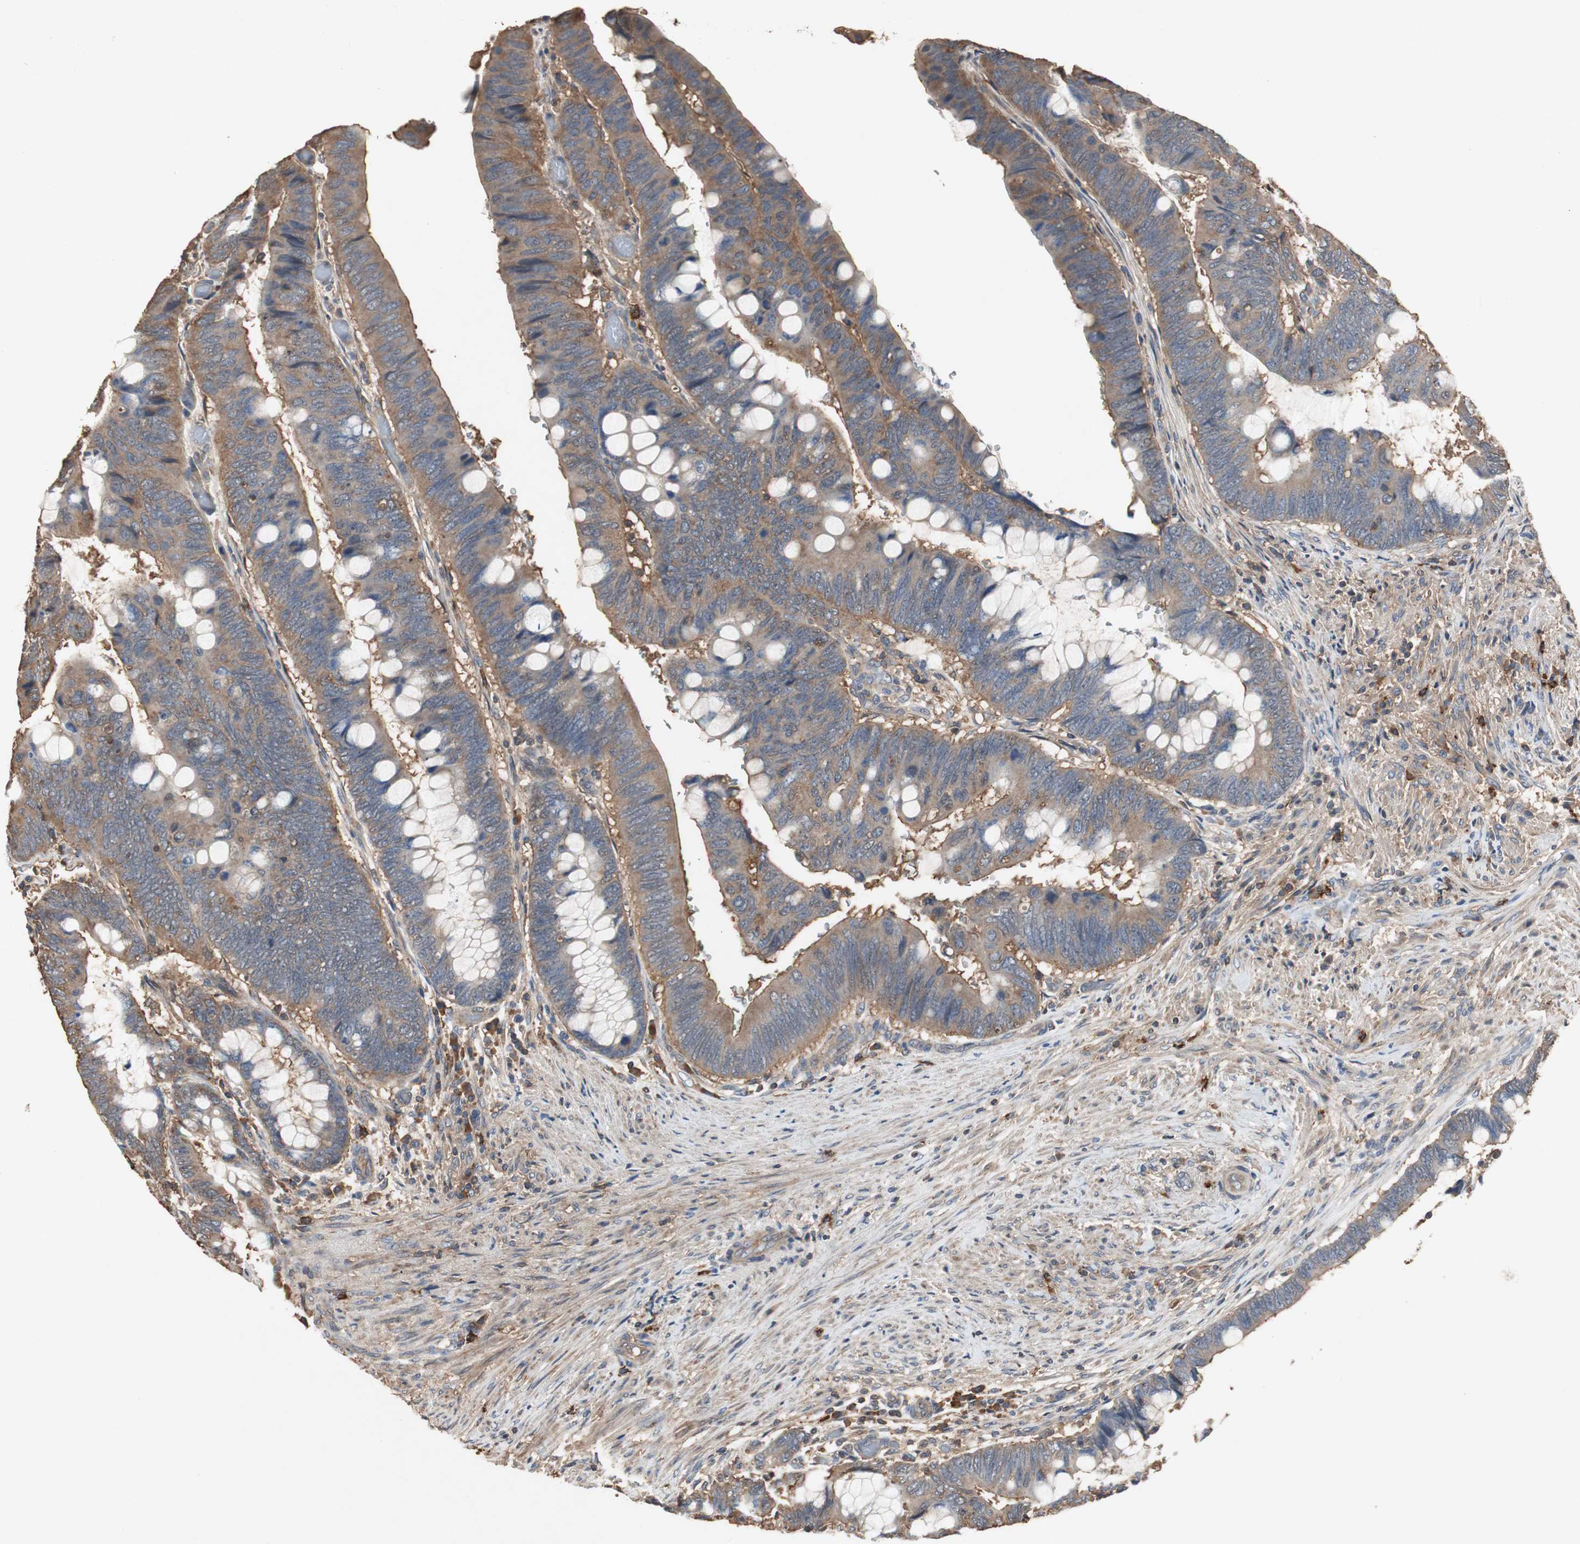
{"staining": {"intensity": "moderate", "quantity": ">75%", "location": "cytoplasmic/membranous"}, "tissue": "colorectal cancer", "cell_type": "Tumor cells", "image_type": "cancer", "snomed": [{"axis": "morphology", "description": "Normal tissue, NOS"}, {"axis": "morphology", "description": "Adenocarcinoma, NOS"}, {"axis": "topography", "description": "Rectum"}], "caption": "Immunohistochemistry histopathology image of colorectal cancer (adenocarcinoma) stained for a protein (brown), which displays medium levels of moderate cytoplasmic/membranous staining in about >75% of tumor cells.", "gene": "TNFRSF14", "patient": {"sex": "male", "age": 92}}